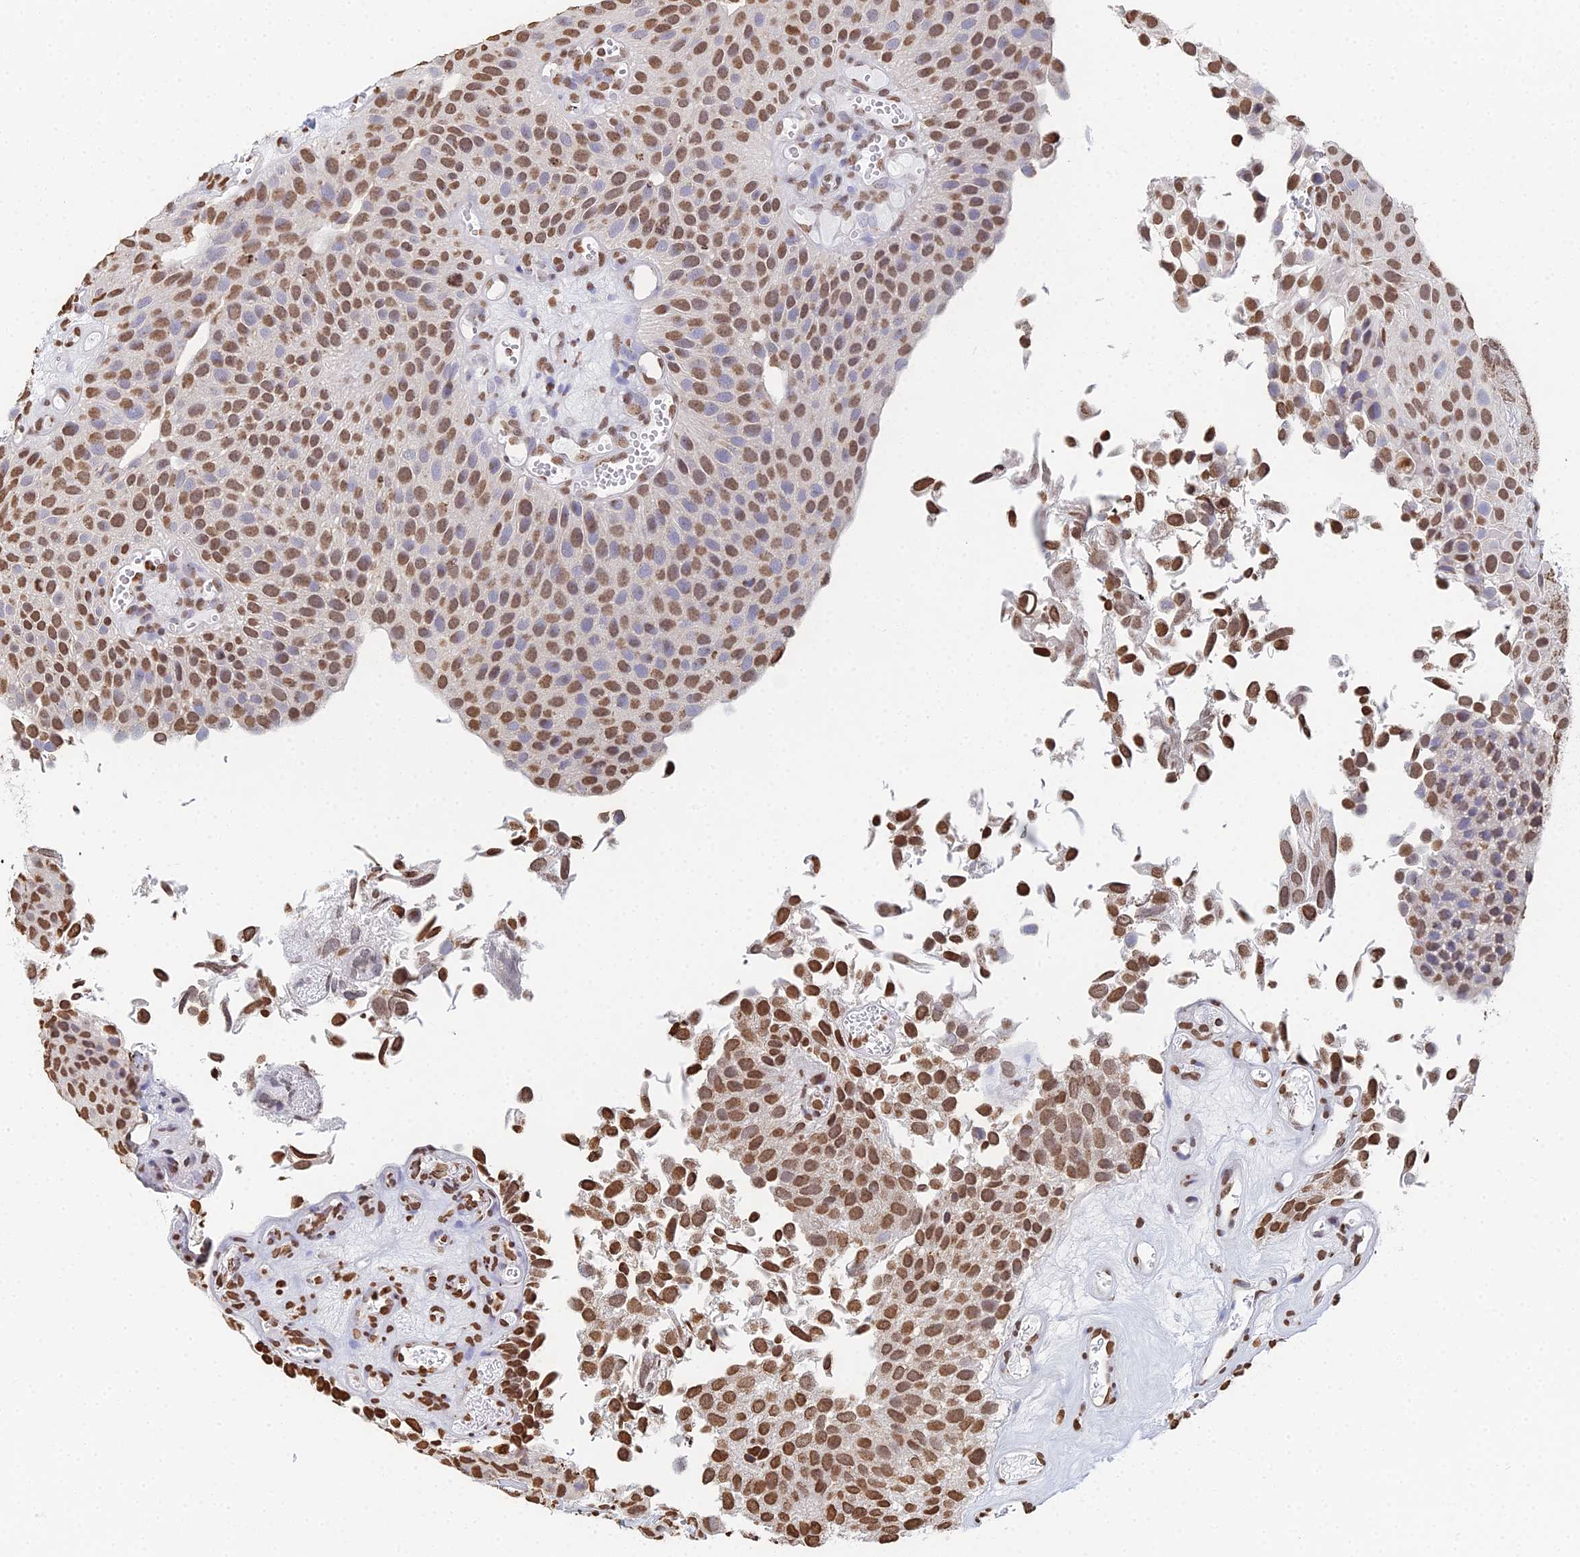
{"staining": {"intensity": "moderate", "quantity": "25%-75%", "location": "nuclear"}, "tissue": "urothelial cancer", "cell_type": "Tumor cells", "image_type": "cancer", "snomed": [{"axis": "morphology", "description": "Urothelial carcinoma, Low grade"}, {"axis": "topography", "description": "Urinary bladder"}], "caption": "The immunohistochemical stain shows moderate nuclear expression in tumor cells of urothelial carcinoma (low-grade) tissue. (Stains: DAB in brown, nuclei in blue, Microscopy: brightfield microscopy at high magnification).", "gene": "GBP3", "patient": {"sex": "male", "age": 89}}